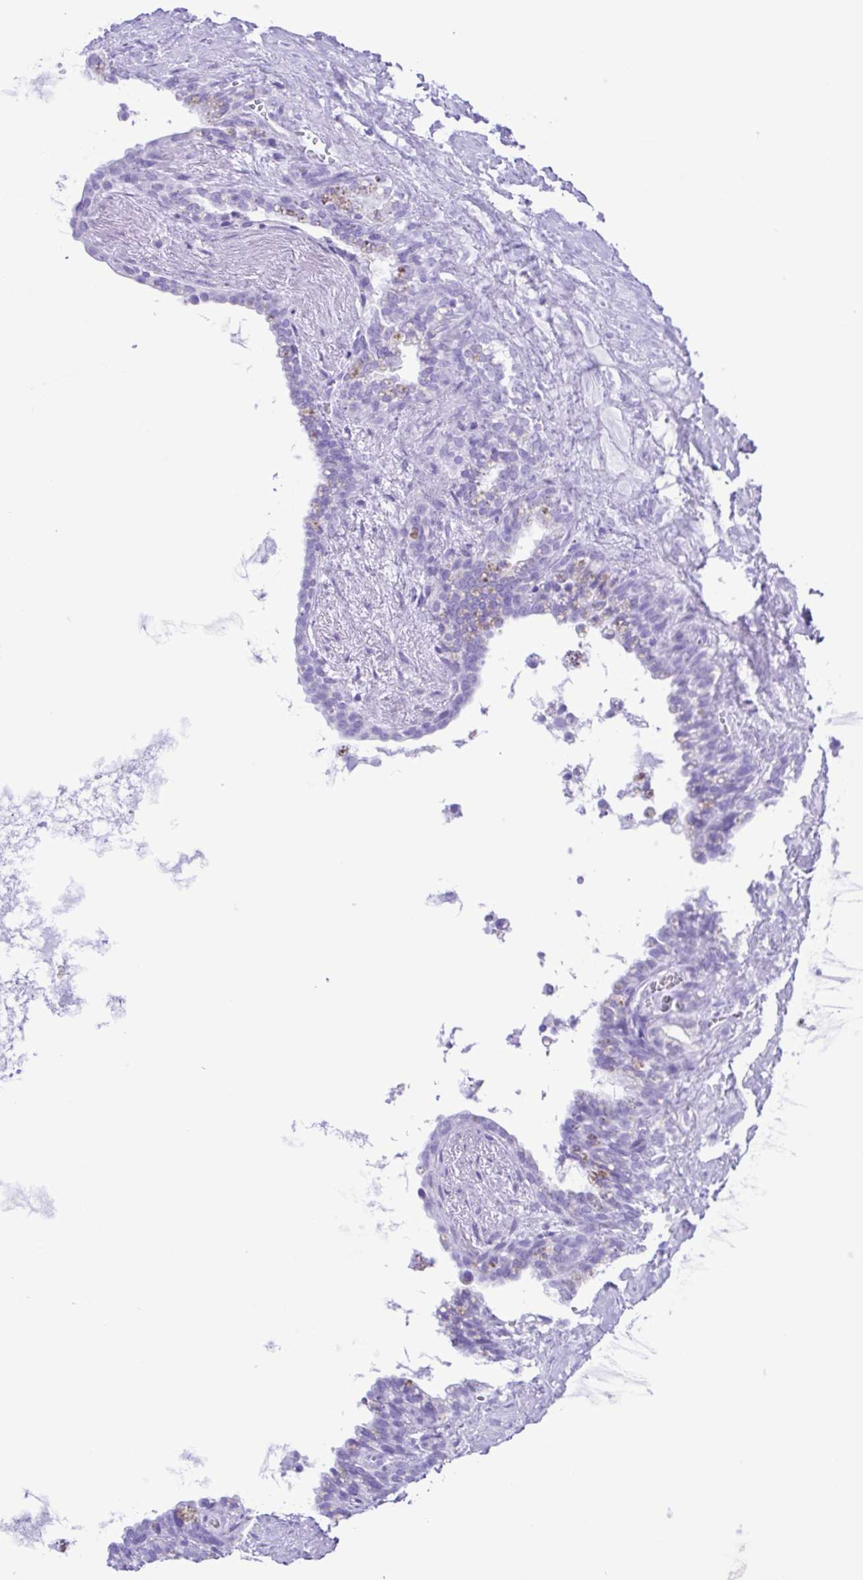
{"staining": {"intensity": "negative", "quantity": "none", "location": "none"}, "tissue": "seminal vesicle", "cell_type": "Glandular cells", "image_type": "normal", "snomed": [{"axis": "morphology", "description": "Normal tissue, NOS"}, {"axis": "topography", "description": "Seminal veicle"}], "caption": "Glandular cells are negative for brown protein staining in benign seminal vesicle. The staining is performed using DAB (3,3'-diaminobenzidine) brown chromogen with nuclei counter-stained in using hematoxylin.", "gene": "ERP27", "patient": {"sex": "male", "age": 76}}